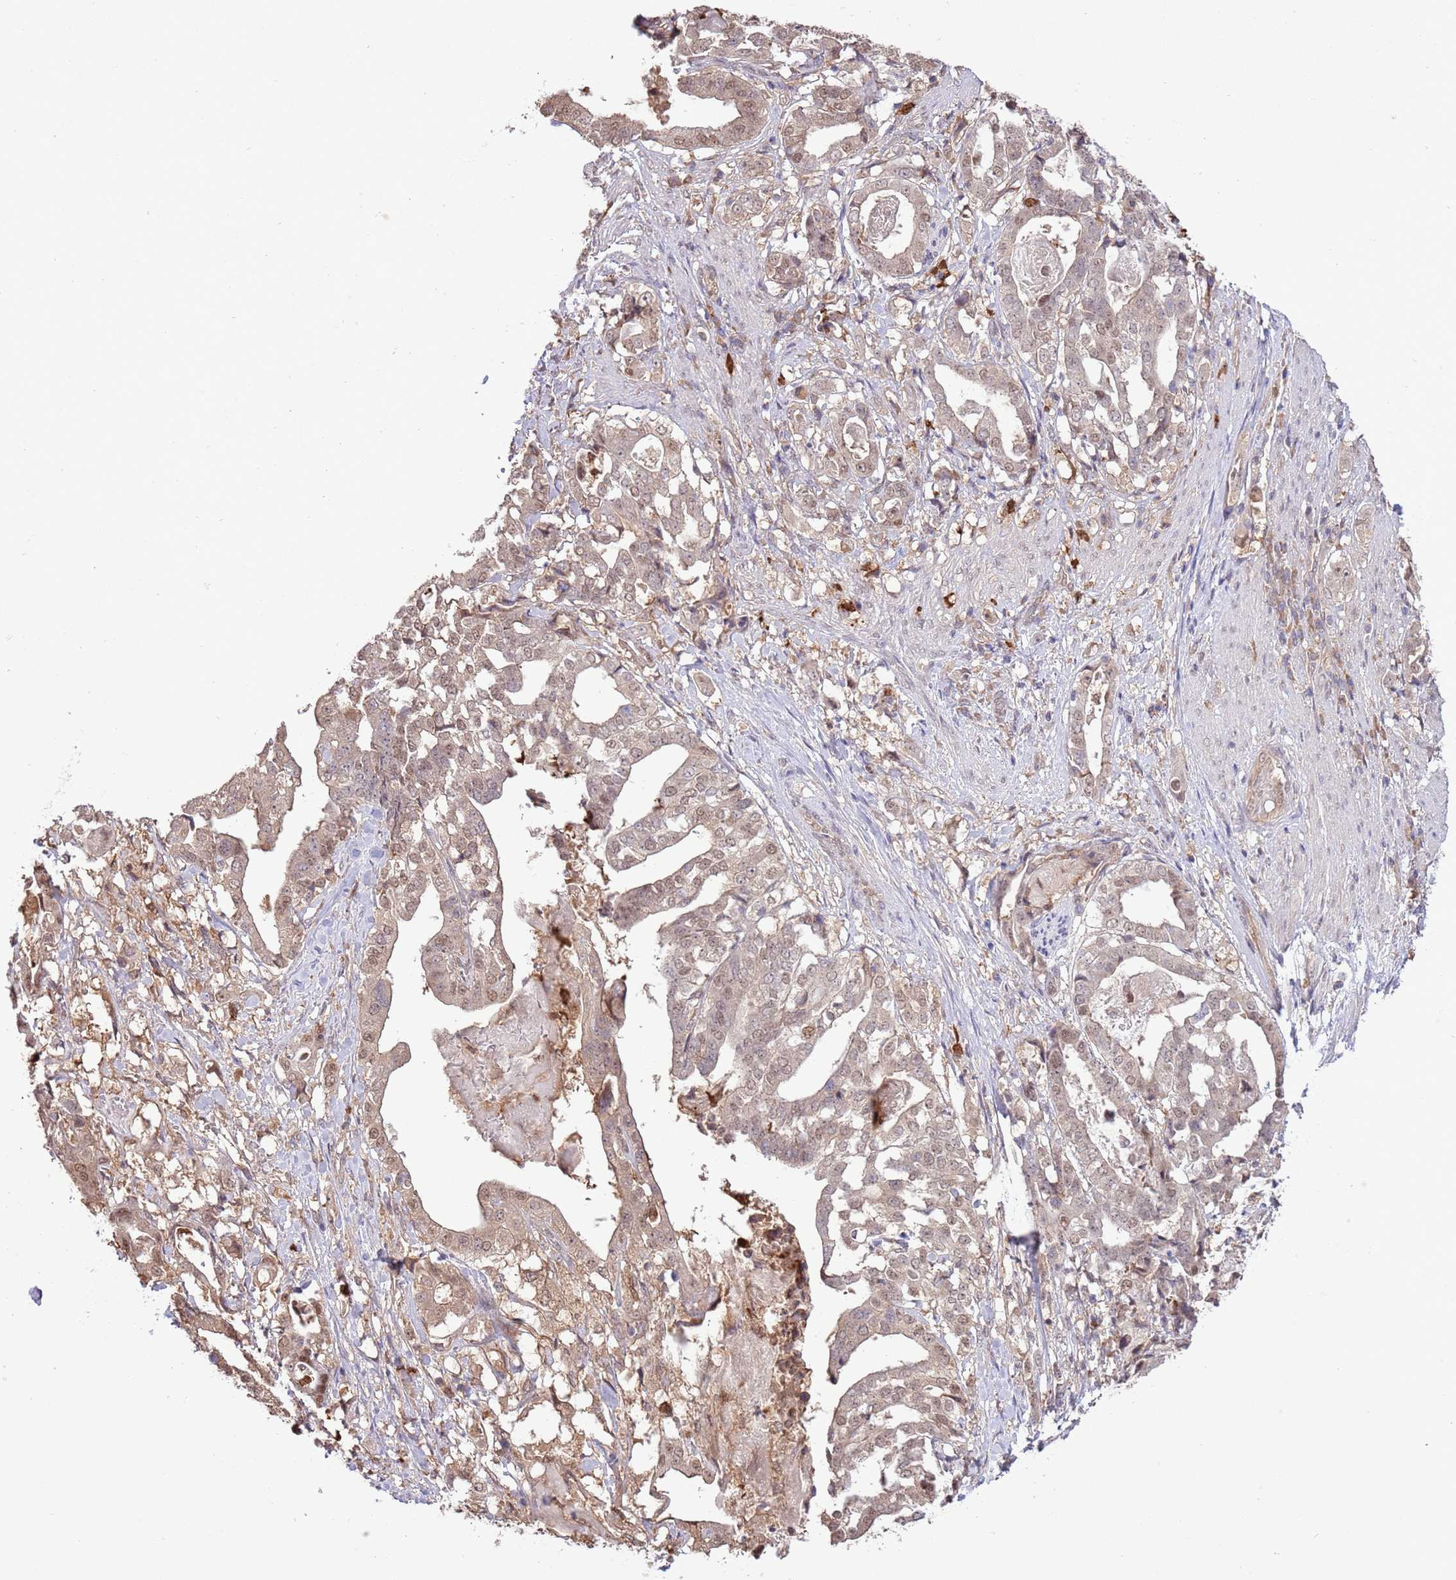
{"staining": {"intensity": "weak", "quantity": ">75%", "location": "nuclear"}, "tissue": "stomach cancer", "cell_type": "Tumor cells", "image_type": "cancer", "snomed": [{"axis": "morphology", "description": "Adenocarcinoma, NOS"}, {"axis": "topography", "description": "Stomach"}], "caption": "Stomach adenocarcinoma was stained to show a protein in brown. There is low levels of weak nuclear expression in about >75% of tumor cells.", "gene": "AMIGO1", "patient": {"sex": "male", "age": 48}}